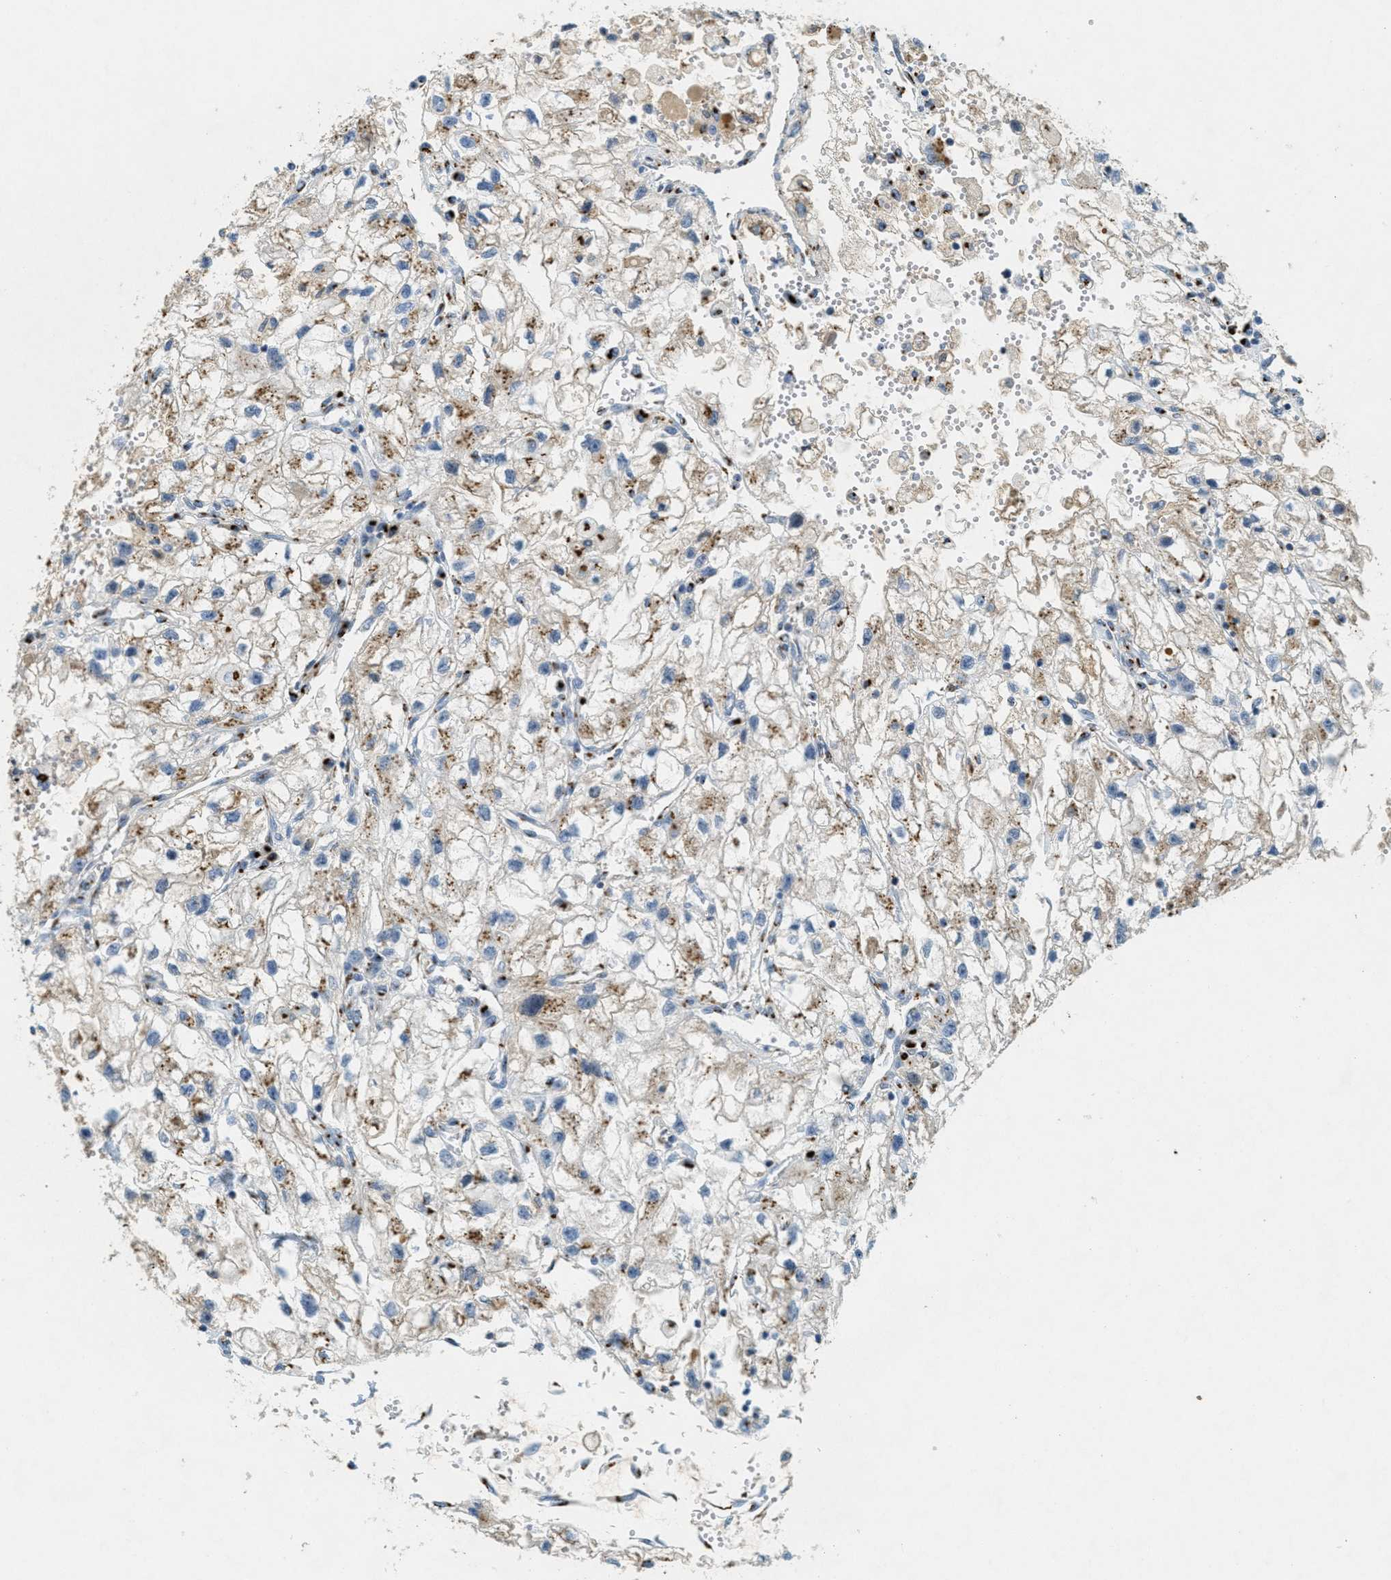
{"staining": {"intensity": "moderate", "quantity": "<25%", "location": "cytoplasmic/membranous"}, "tissue": "renal cancer", "cell_type": "Tumor cells", "image_type": "cancer", "snomed": [{"axis": "morphology", "description": "Adenocarcinoma, NOS"}, {"axis": "topography", "description": "Kidney"}], "caption": "High-magnification brightfield microscopy of renal cancer (adenocarcinoma) stained with DAB (3,3'-diaminobenzidine) (brown) and counterstained with hematoxylin (blue). tumor cells exhibit moderate cytoplasmic/membranous expression is appreciated in about<25% of cells.", "gene": "ENTPD4", "patient": {"sex": "female", "age": 70}}